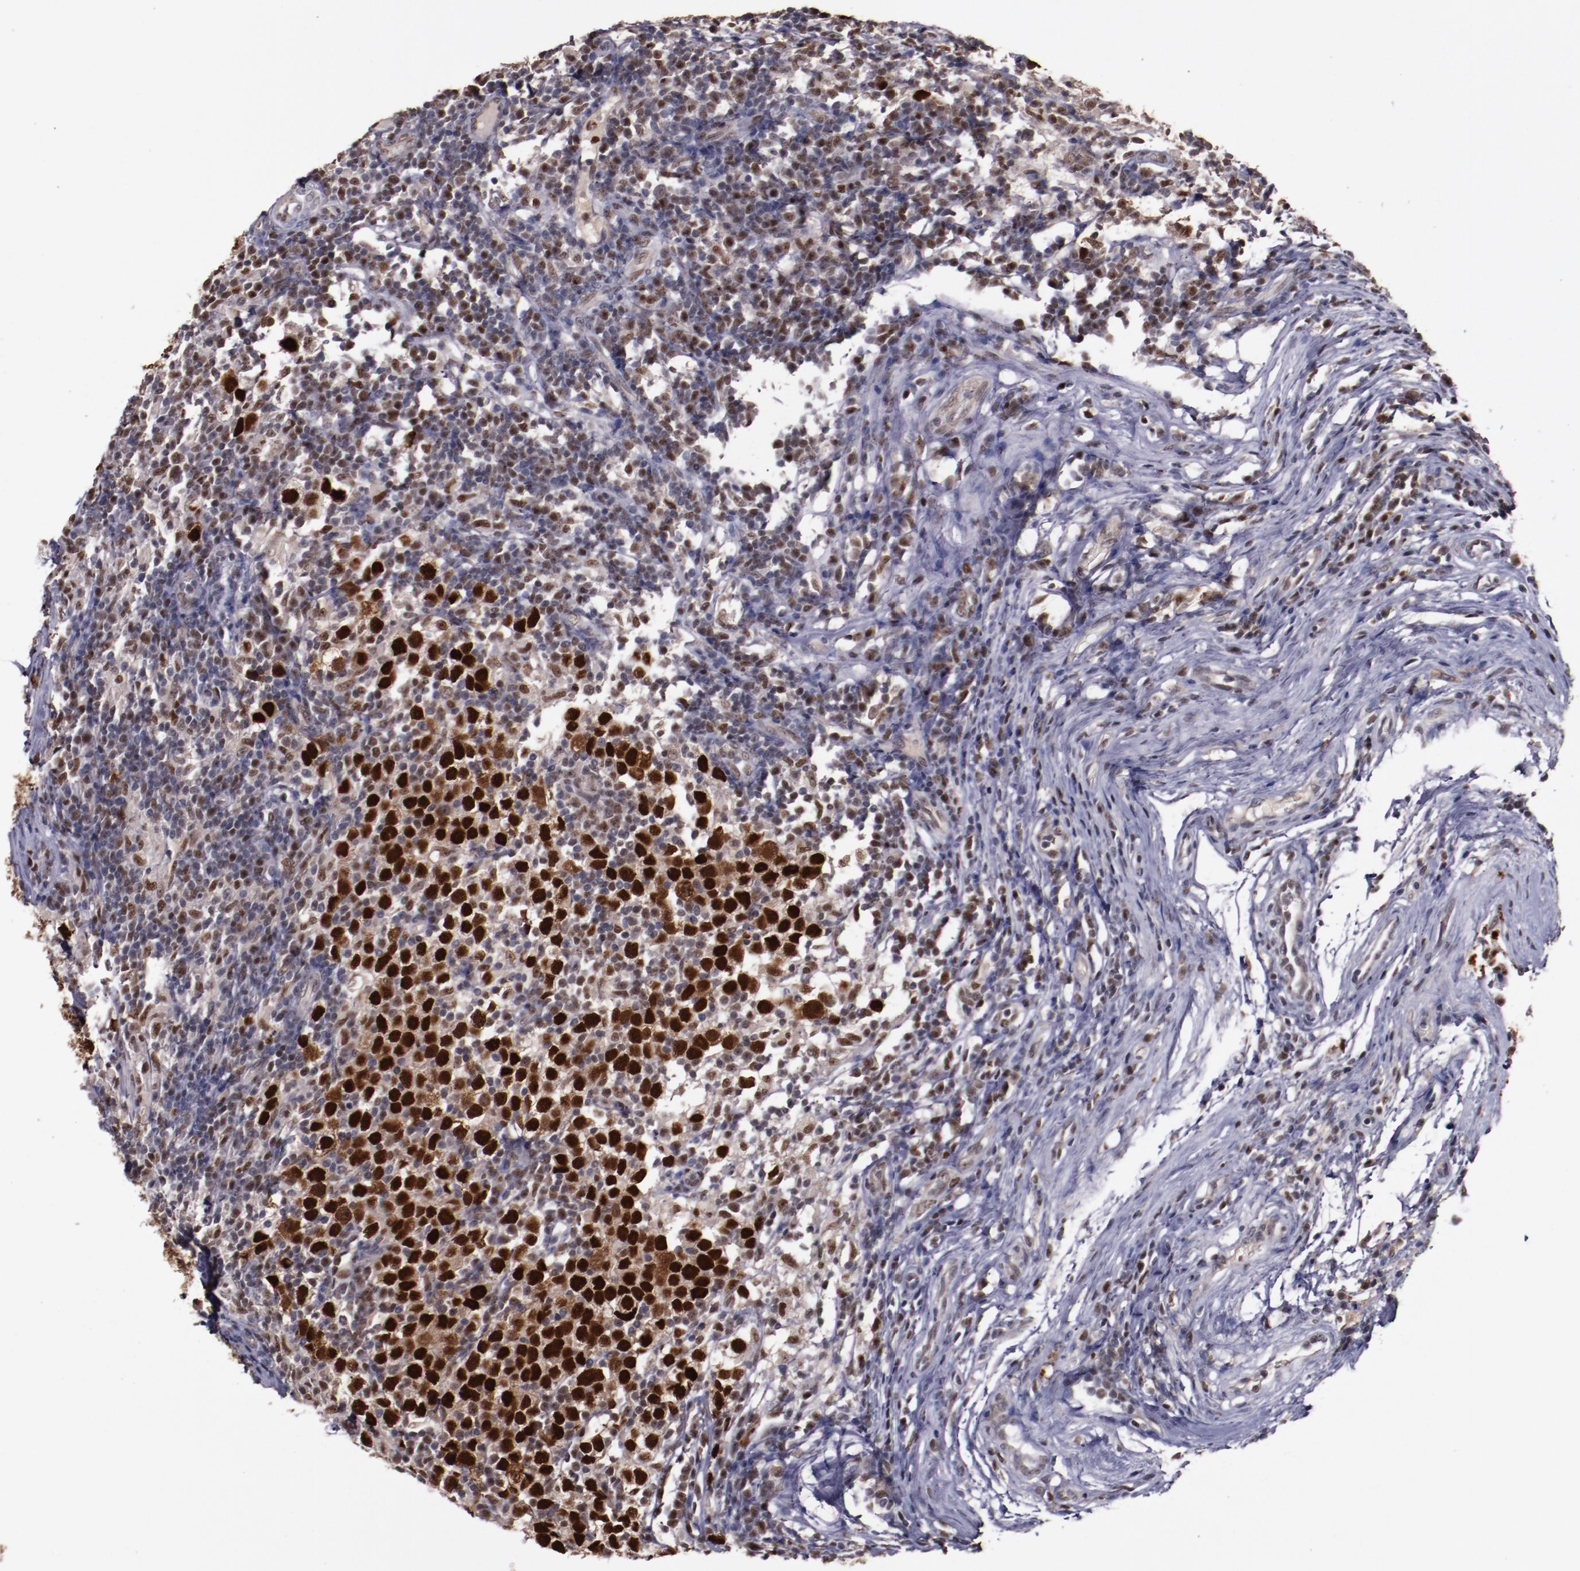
{"staining": {"intensity": "strong", "quantity": ">75%", "location": "cytoplasmic/membranous,nuclear"}, "tissue": "testis cancer", "cell_type": "Tumor cells", "image_type": "cancer", "snomed": [{"axis": "morphology", "description": "Seminoma, NOS"}, {"axis": "topography", "description": "Testis"}], "caption": "A brown stain shows strong cytoplasmic/membranous and nuclear staining of a protein in human testis seminoma tumor cells.", "gene": "CHEK2", "patient": {"sex": "male", "age": 43}}